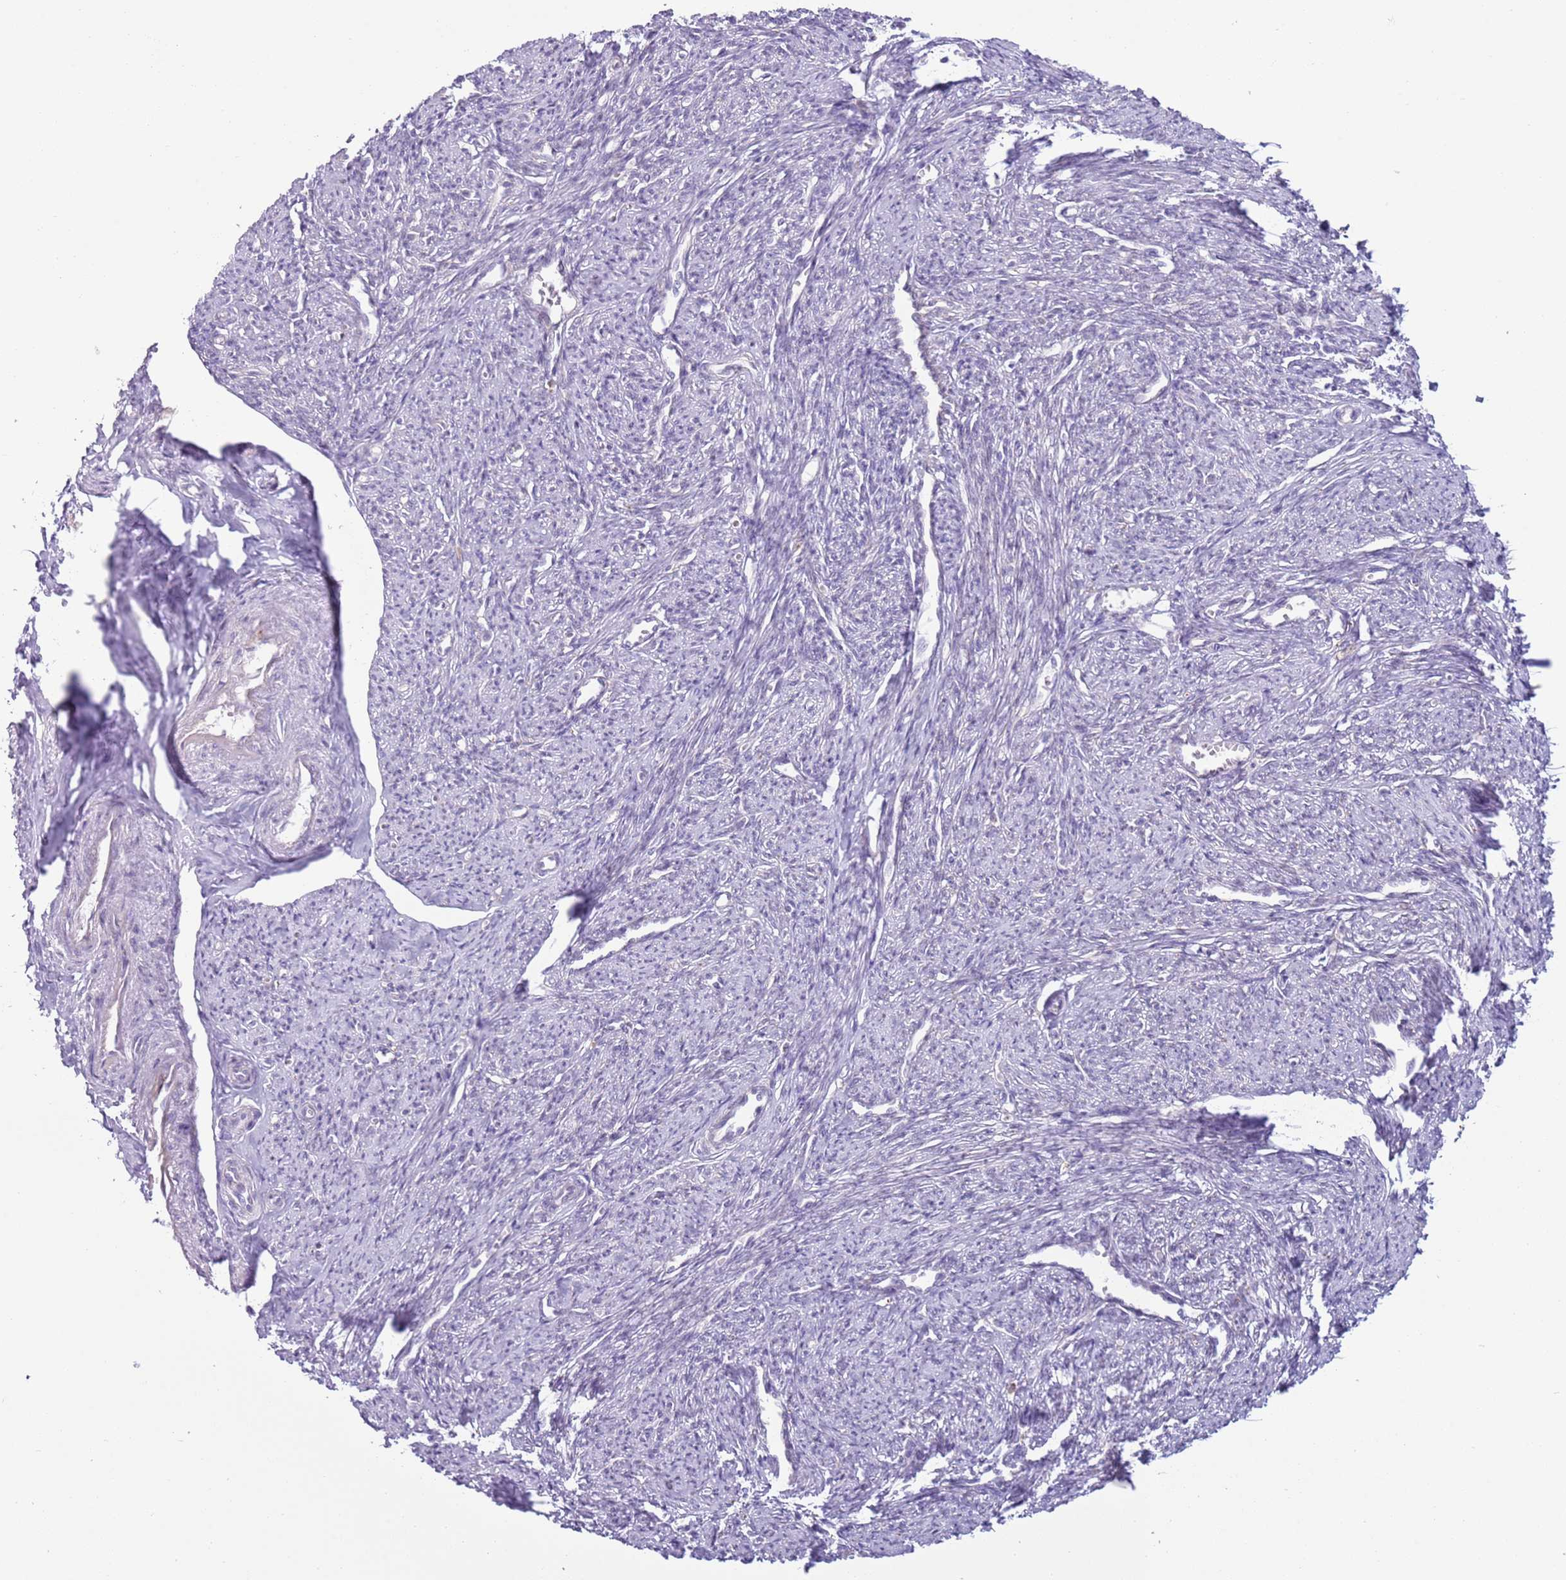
{"staining": {"intensity": "negative", "quantity": "none", "location": "none"}, "tissue": "smooth muscle", "cell_type": "Smooth muscle cells", "image_type": "normal", "snomed": [{"axis": "morphology", "description": "Normal tissue, NOS"}, {"axis": "topography", "description": "Smooth muscle"}, {"axis": "topography", "description": "Uterus"}], "caption": "Immunohistochemistry (IHC) photomicrograph of normal human smooth muscle stained for a protein (brown), which exhibits no expression in smooth muscle cells.", "gene": "OAF", "patient": {"sex": "female", "age": 59}}